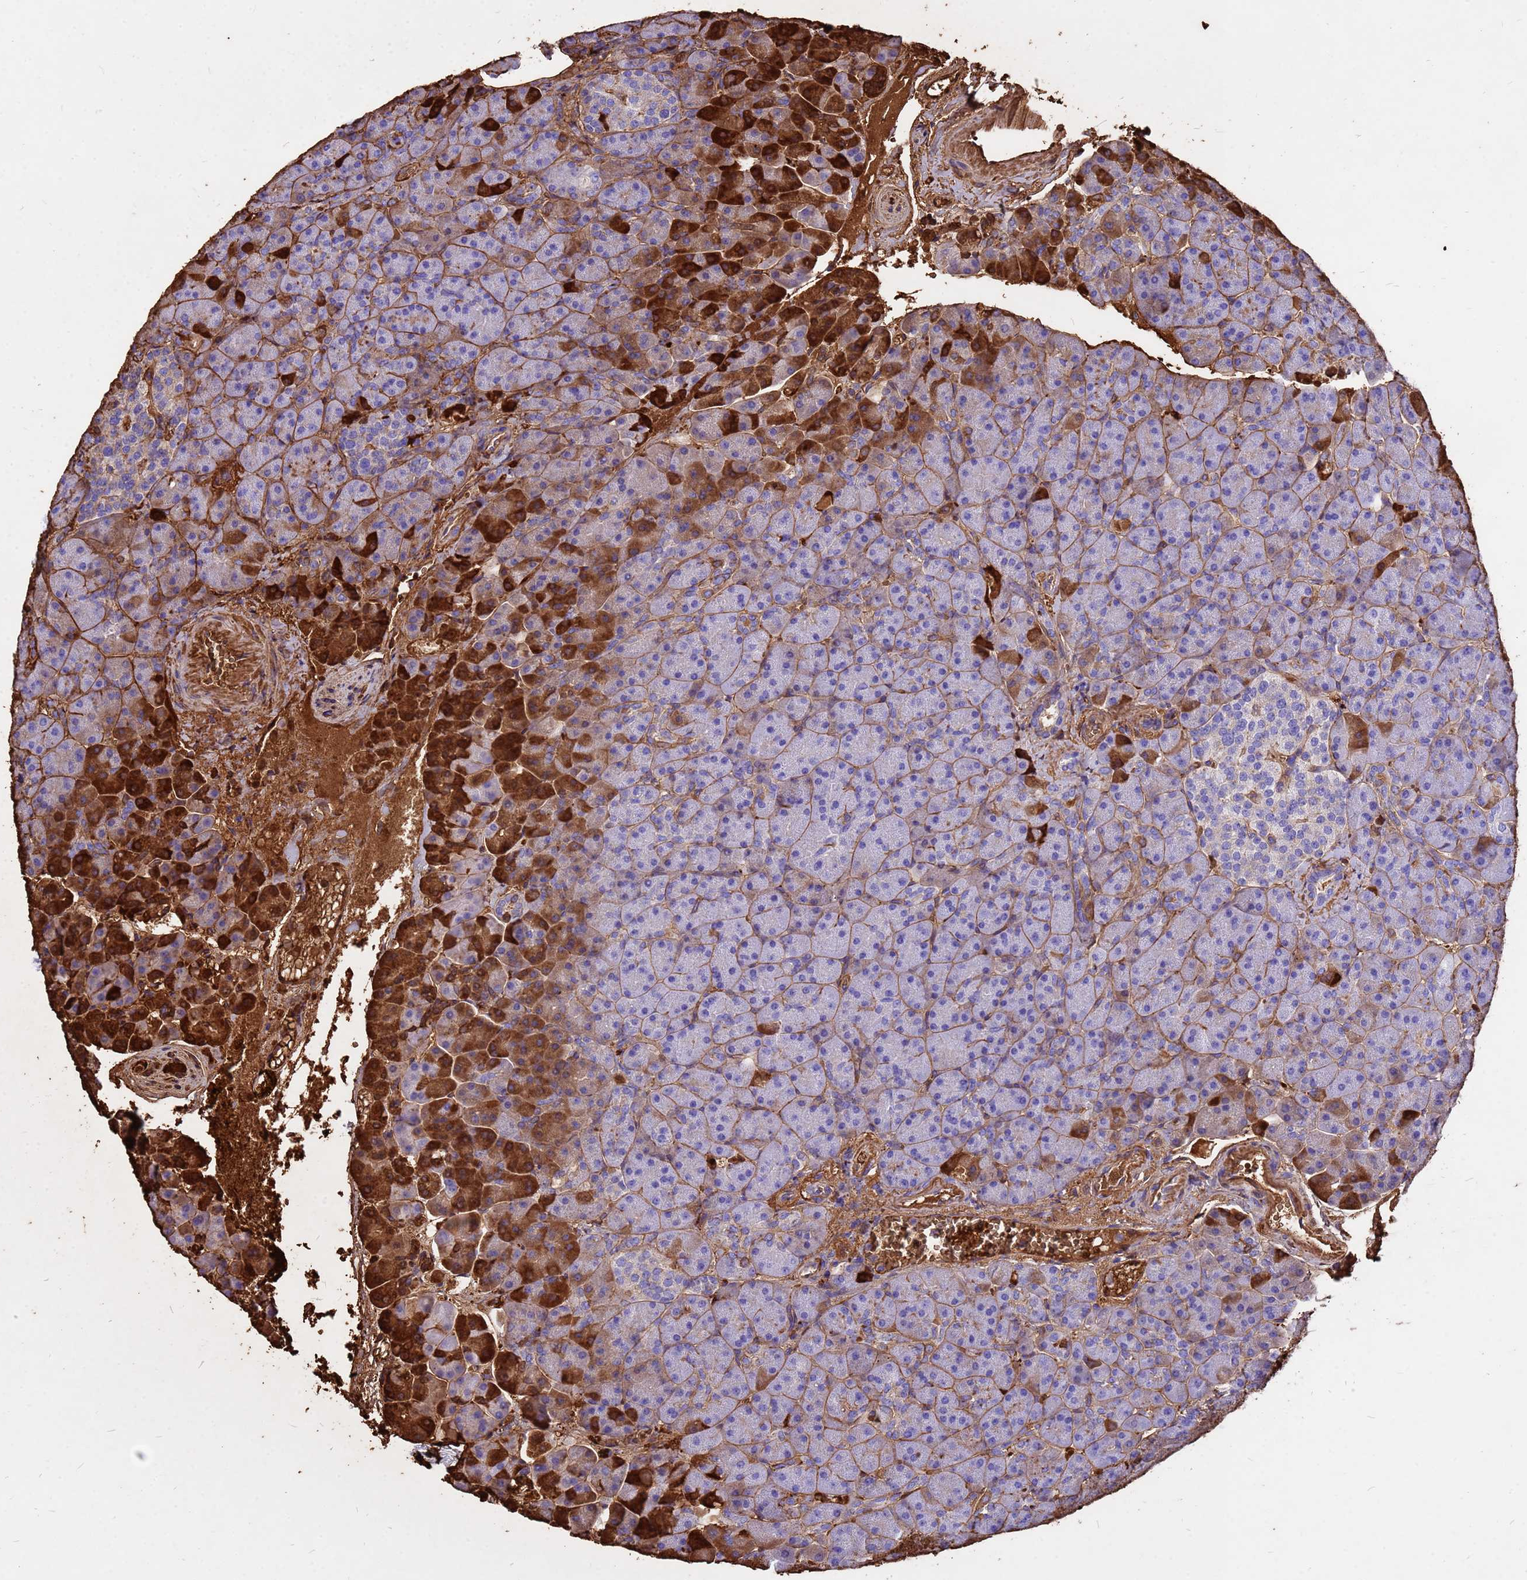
{"staining": {"intensity": "strong", "quantity": "<25%", "location": "cytoplasmic/membranous"}, "tissue": "pancreas", "cell_type": "Exocrine glandular cells", "image_type": "normal", "snomed": [{"axis": "morphology", "description": "Normal tissue, NOS"}, {"axis": "topography", "description": "Pancreas"}], "caption": "Brown immunohistochemical staining in unremarkable human pancreas exhibits strong cytoplasmic/membranous expression in approximately <25% of exocrine glandular cells.", "gene": "HBA1", "patient": {"sex": "female", "age": 74}}